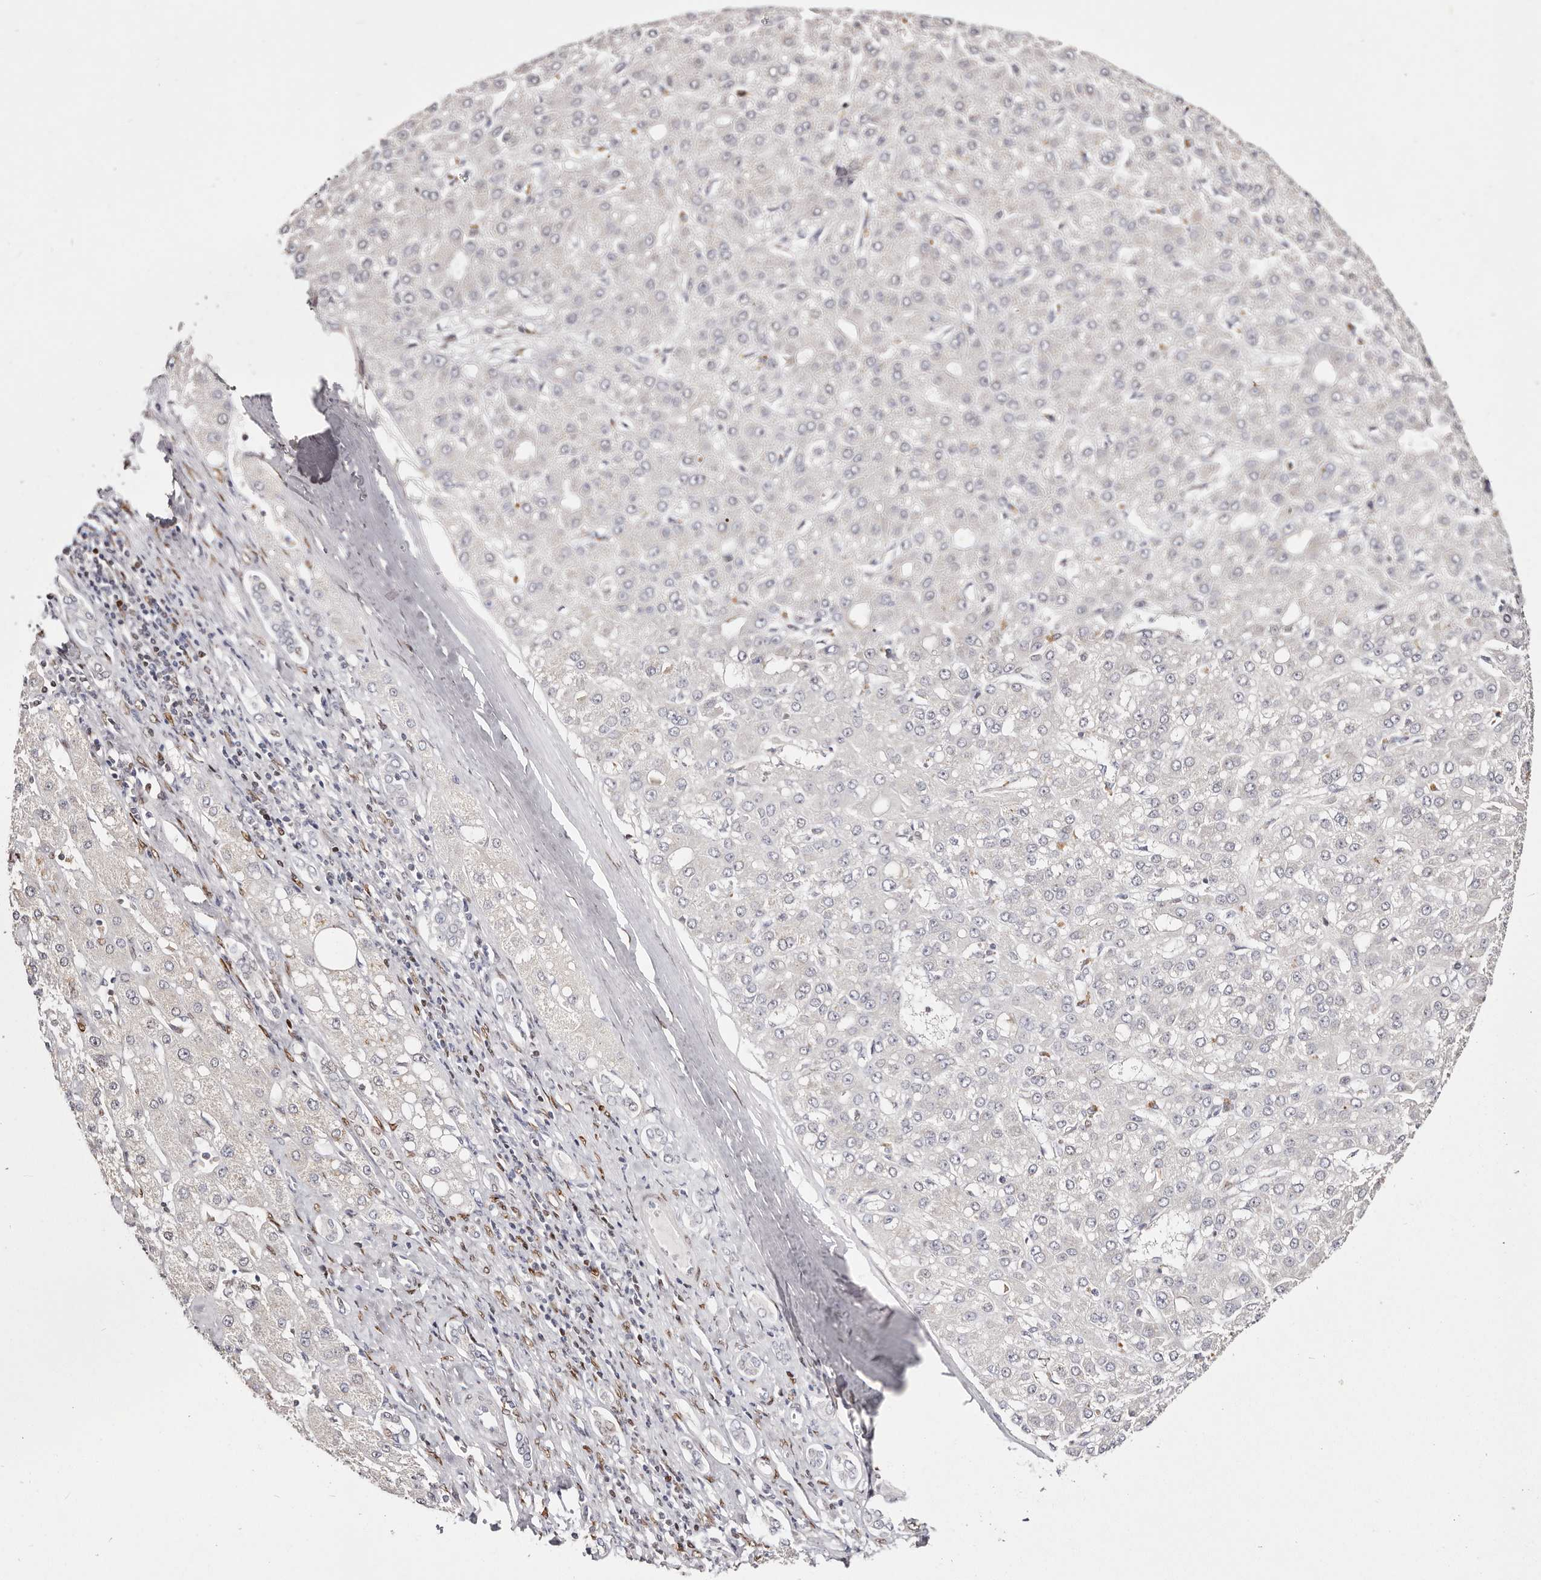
{"staining": {"intensity": "negative", "quantity": "none", "location": "none"}, "tissue": "liver cancer", "cell_type": "Tumor cells", "image_type": "cancer", "snomed": [{"axis": "morphology", "description": "Carcinoma, Hepatocellular, NOS"}, {"axis": "topography", "description": "Liver"}], "caption": "Tumor cells are negative for brown protein staining in hepatocellular carcinoma (liver). (DAB immunohistochemistry (IHC), high magnification).", "gene": "IQGAP3", "patient": {"sex": "male", "age": 67}}